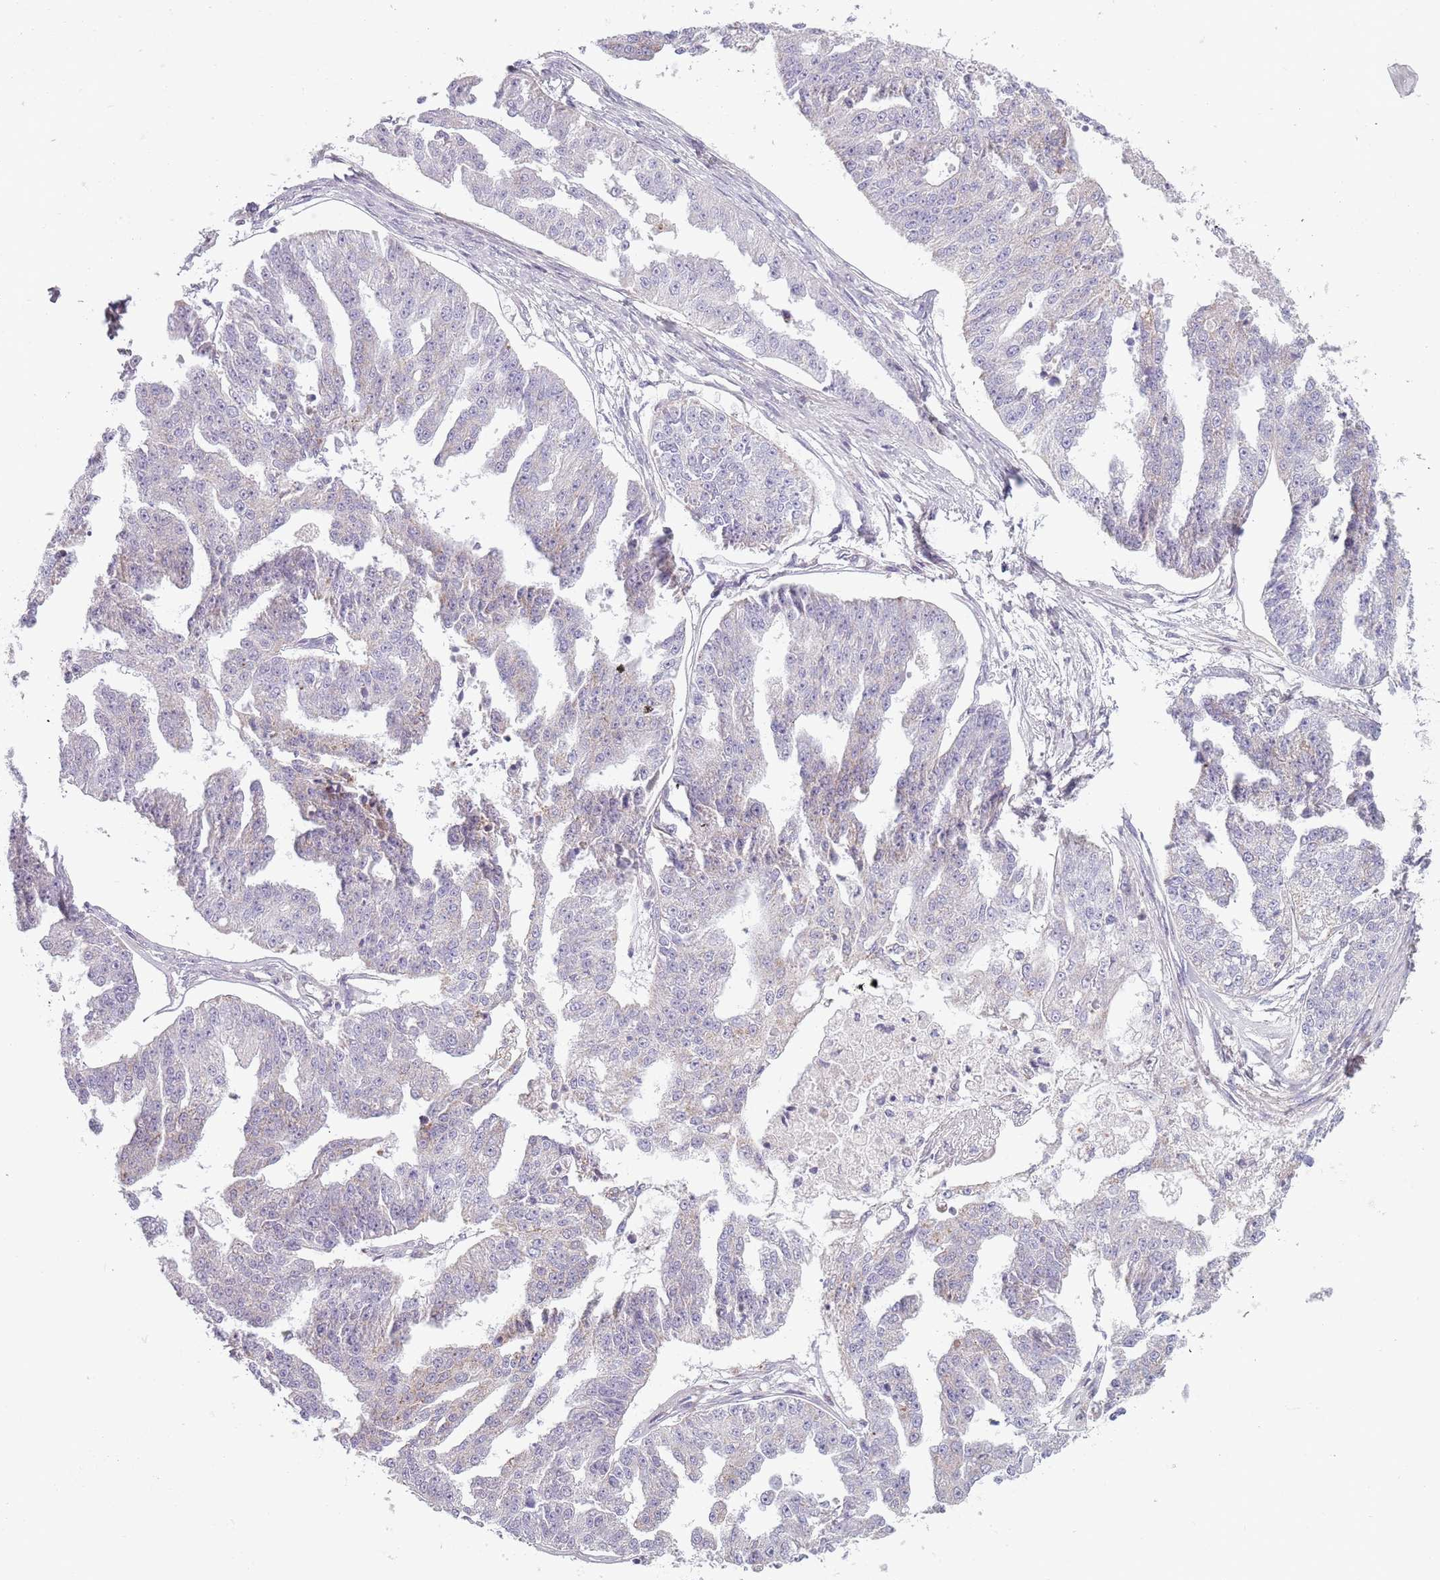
{"staining": {"intensity": "negative", "quantity": "none", "location": "none"}, "tissue": "ovarian cancer", "cell_type": "Tumor cells", "image_type": "cancer", "snomed": [{"axis": "morphology", "description": "Cystadenocarcinoma, serous, NOS"}, {"axis": "topography", "description": "Ovary"}], "caption": "A high-resolution image shows immunohistochemistry staining of ovarian cancer, which demonstrates no significant staining in tumor cells.", "gene": "MEGF8", "patient": {"sex": "female", "age": 58}}